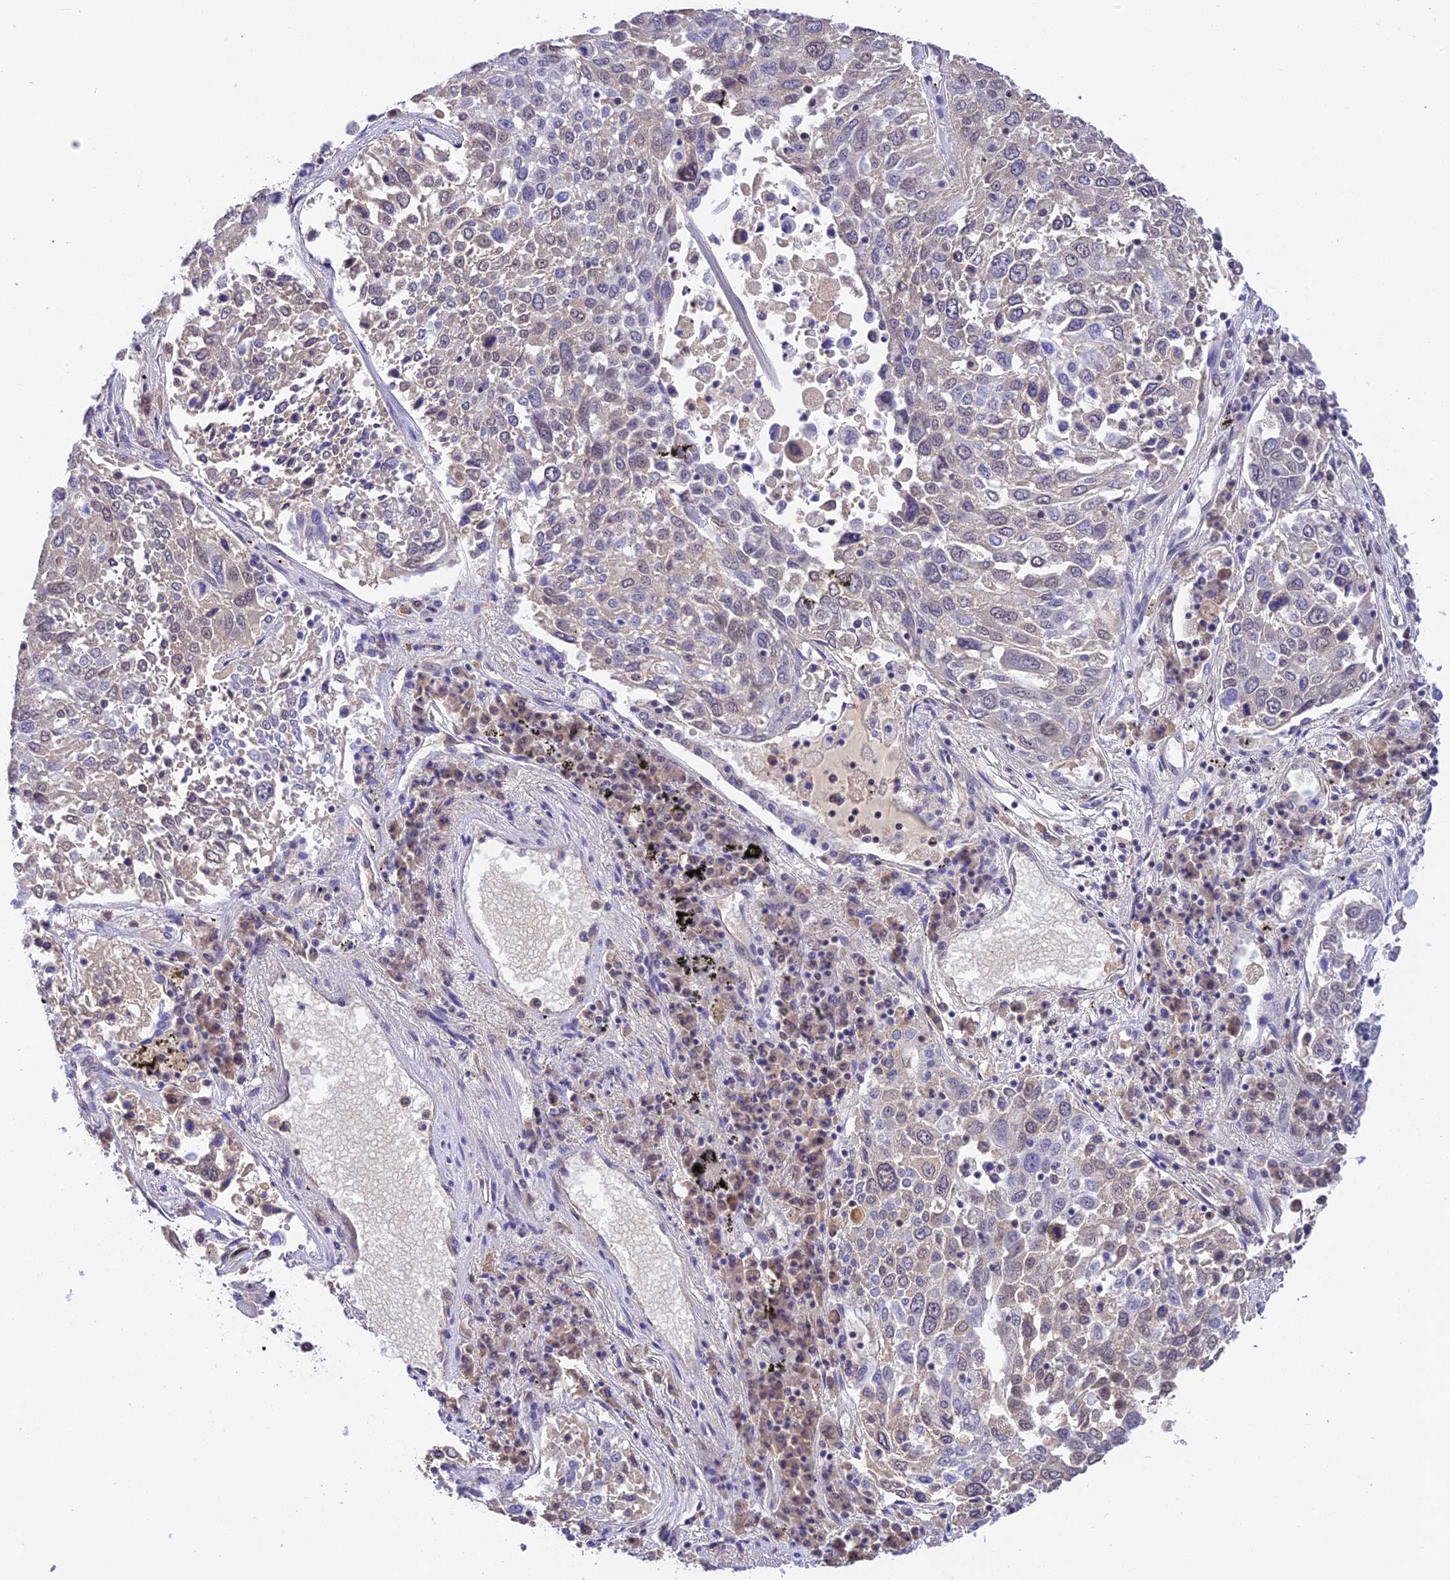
{"staining": {"intensity": "weak", "quantity": "<25%", "location": "cytoplasmic/membranous"}, "tissue": "lung cancer", "cell_type": "Tumor cells", "image_type": "cancer", "snomed": [{"axis": "morphology", "description": "Squamous cell carcinoma, NOS"}, {"axis": "topography", "description": "Lung"}], "caption": "The IHC histopathology image has no significant staining in tumor cells of squamous cell carcinoma (lung) tissue. (DAB immunohistochemistry (IHC) with hematoxylin counter stain).", "gene": "THAP11", "patient": {"sex": "male", "age": 65}}